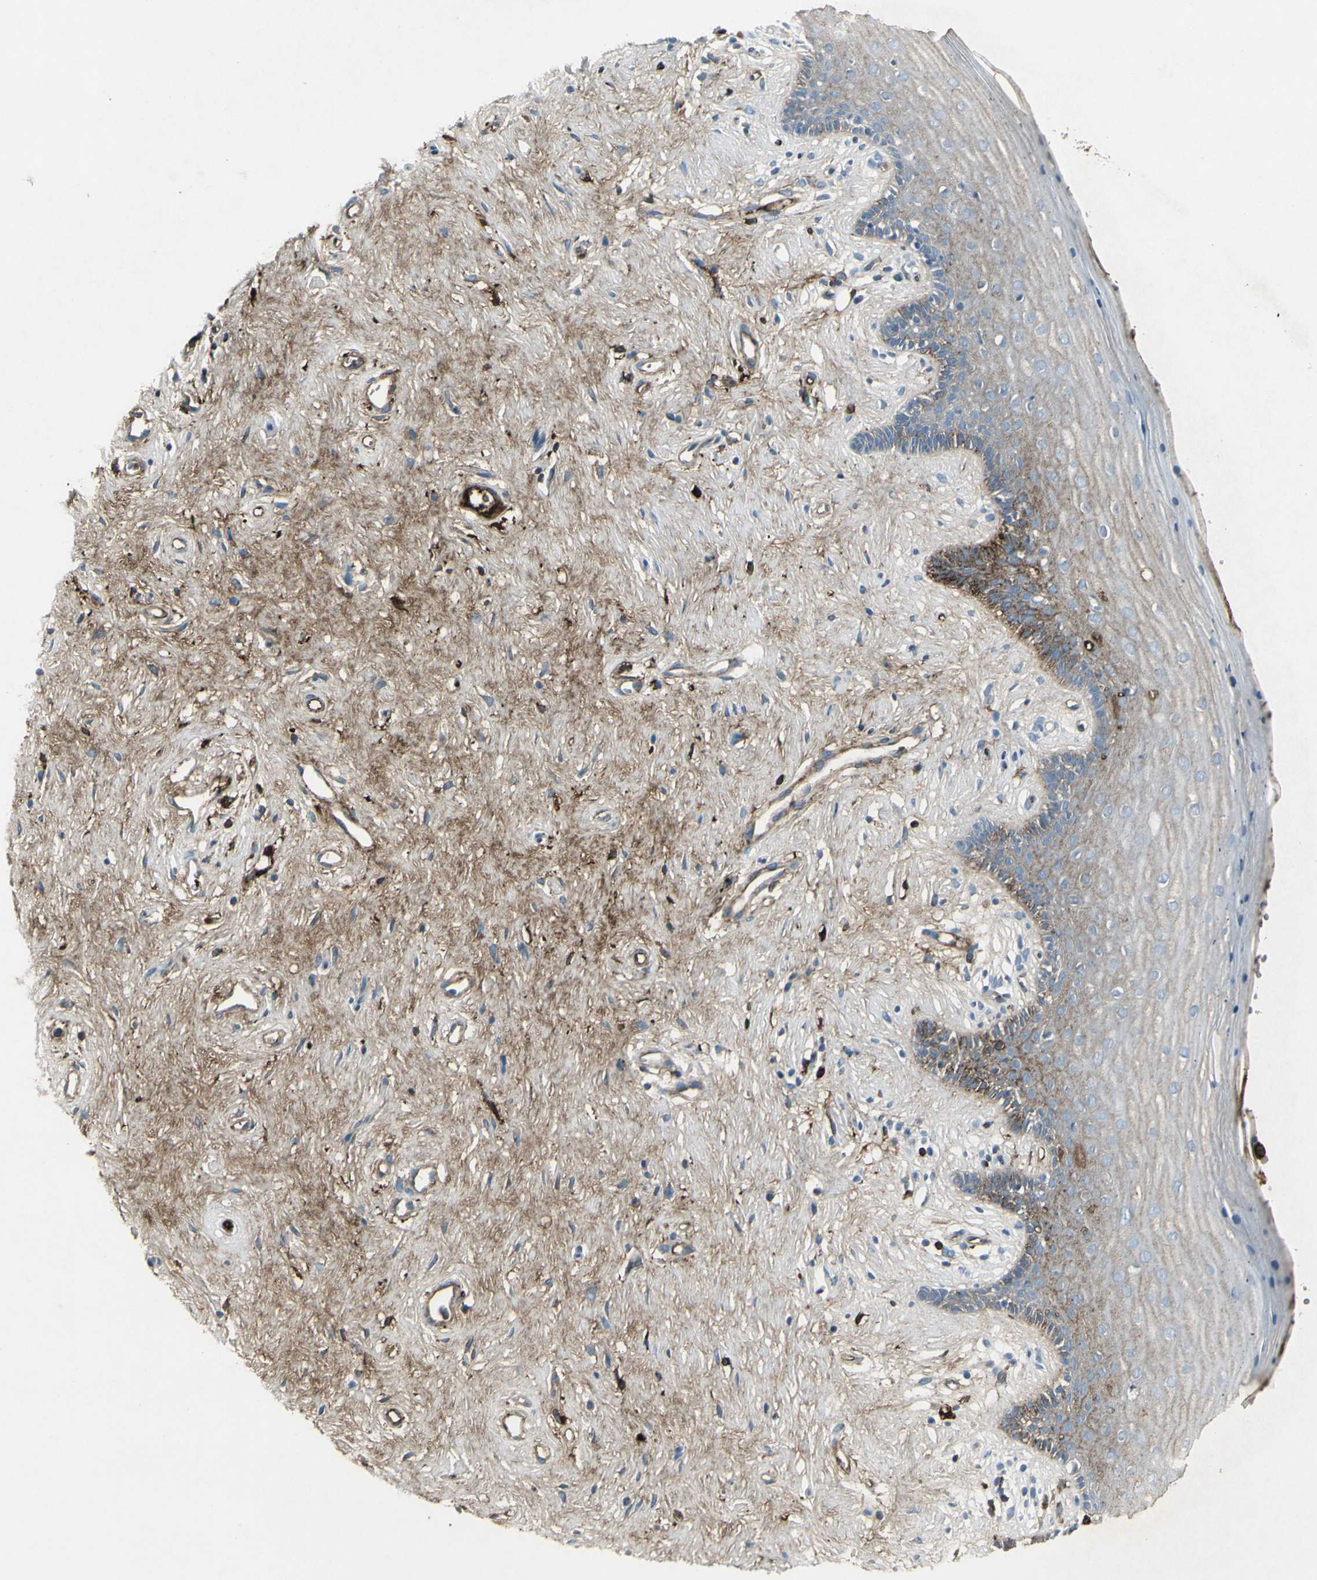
{"staining": {"intensity": "moderate", "quantity": "<25%", "location": "cytoplasmic/membranous"}, "tissue": "vagina", "cell_type": "Squamous epithelial cells", "image_type": "normal", "snomed": [{"axis": "morphology", "description": "Normal tissue, NOS"}, {"axis": "topography", "description": "Vagina"}], "caption": "A high-resolution histopathology image shows immunohistochemistry staining of unremarkable vagina, which exhibits moderate cytoplasmic/membranous staining in approximately <25% of squamous epithelial cells. The staining was performed using DAB (3,3'-diaminobenzidine), with brown indicating positive protein expression. Nuclei are stained blue with hematoxylin.", "gene": "IGHM", "patient": {"sex": "female", "age": 44}}